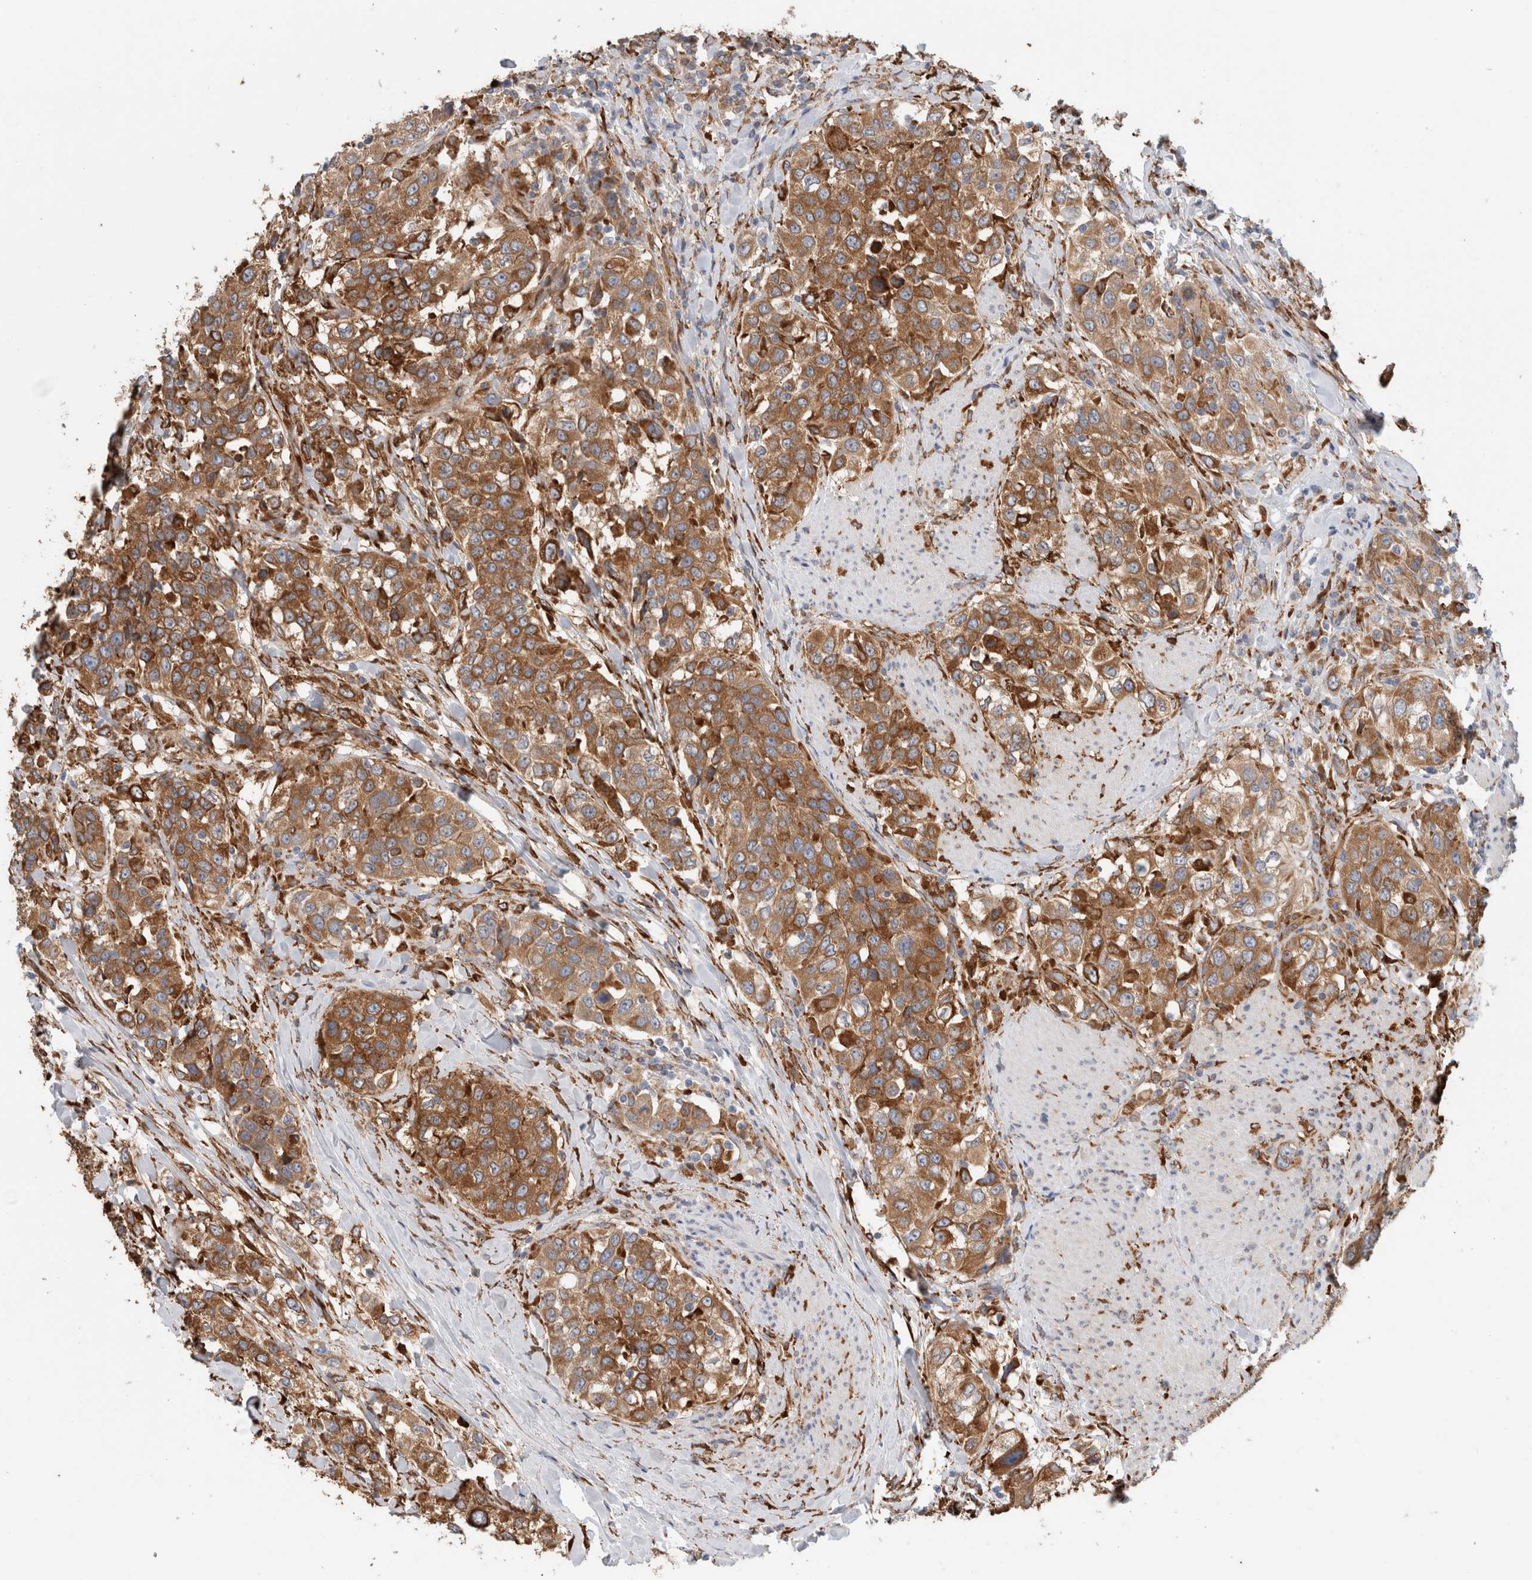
{"staining": {"intensity": "strong", "quantity": ">75%", "location": "cytoplasmic/membranous"}, "tissue": "urothelial cancer", "cell_type": "Tumor cells", "image_type": "cancer", "snomed": [{"axis": "morphology", "description": "Urothelial carcinoma, High grade"}, {"axis": "topography", "description": "Urinary bladder"}], "caption": "The micrograph exhibits a brown stain indicating the presence of a protein in the cytoplasmic/membranous of tumor cells in urothelial cancer. Immunohistochemistry stains the protein of interest in brown and the nuclei are stained blue.", "gene": "P4HA1", "patient": {"sex": "female", "age": 80}}